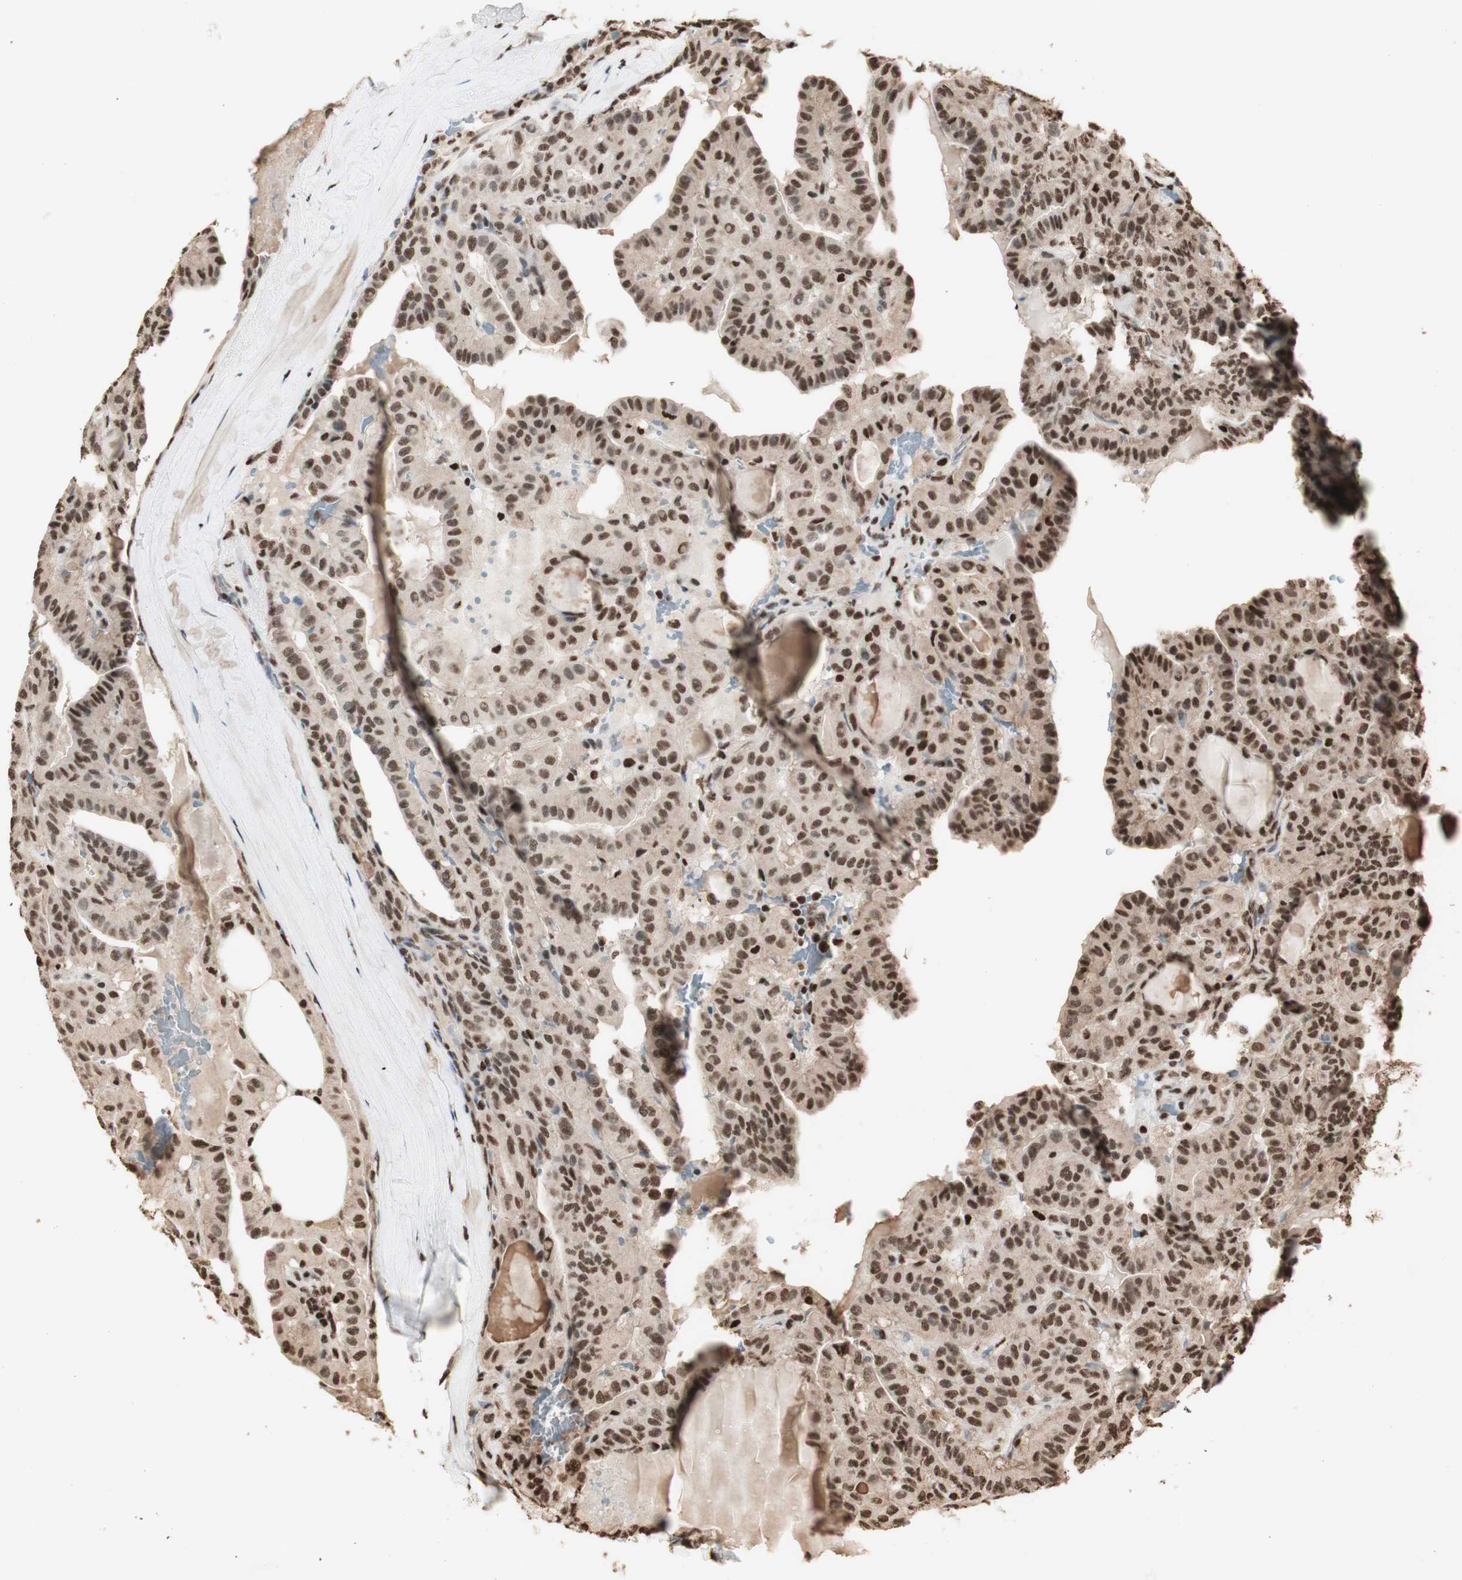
{"staining": {"intensity": "moderate", "quantity": ">75%", "location": "nuclear"}, "tissue": "head and neck cancer", "cell_type": "Tumor cells", "image_type": "cancer", "snomed": [{"axis": "morphology", "description": "Squamous cell carcinoma, NOS"}, {"axis": "topography", "description": "Oral tissue"}, {"axis": "topography", "description": "Head-Neck"}], "caption": "Head and neck cancer stained for a protein (brown) reveals moderate nuclear positive positivity in about >75% of tumor cells.", "gene": "HNRNPA2B1", "patient": {"sex": "female", "age": 50}}